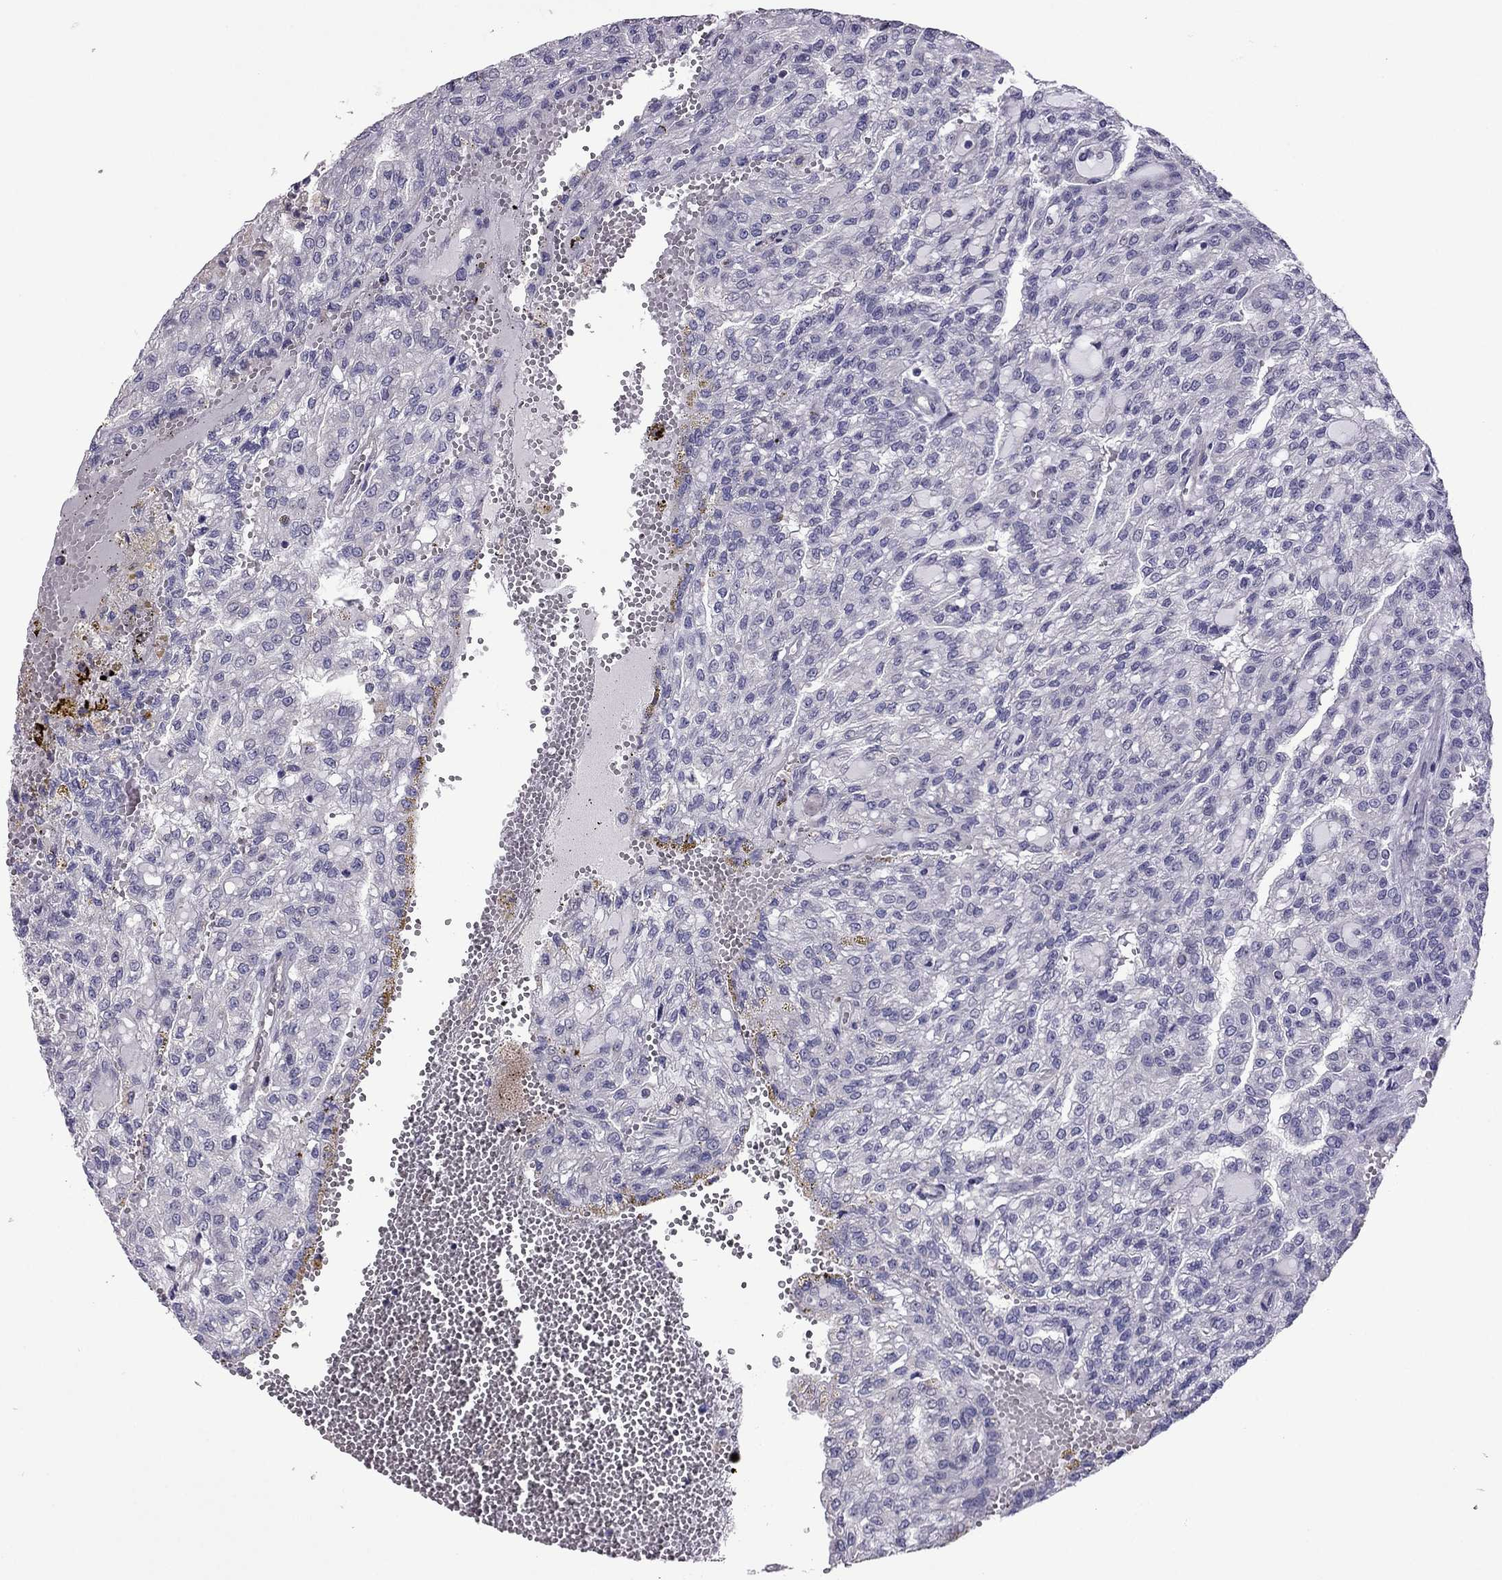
{"staining": {"intensity": "negative", "quantity": "none", "location": "none"}, "tissue": "renal cancer", "cell_type": "Tumor cells", "image_type": "cancer", "snomed": [{"axis": "morphology", "description": "Adenocarcinoma, NOS"}, {"axis": "topography", "description": "Kidney"}], "caption": "Renal cancer stained for a protein using IHC reveals no staining tumor cells.", "gene": "SLC16A8", "patient": {"sex": "male", "age": 63}}